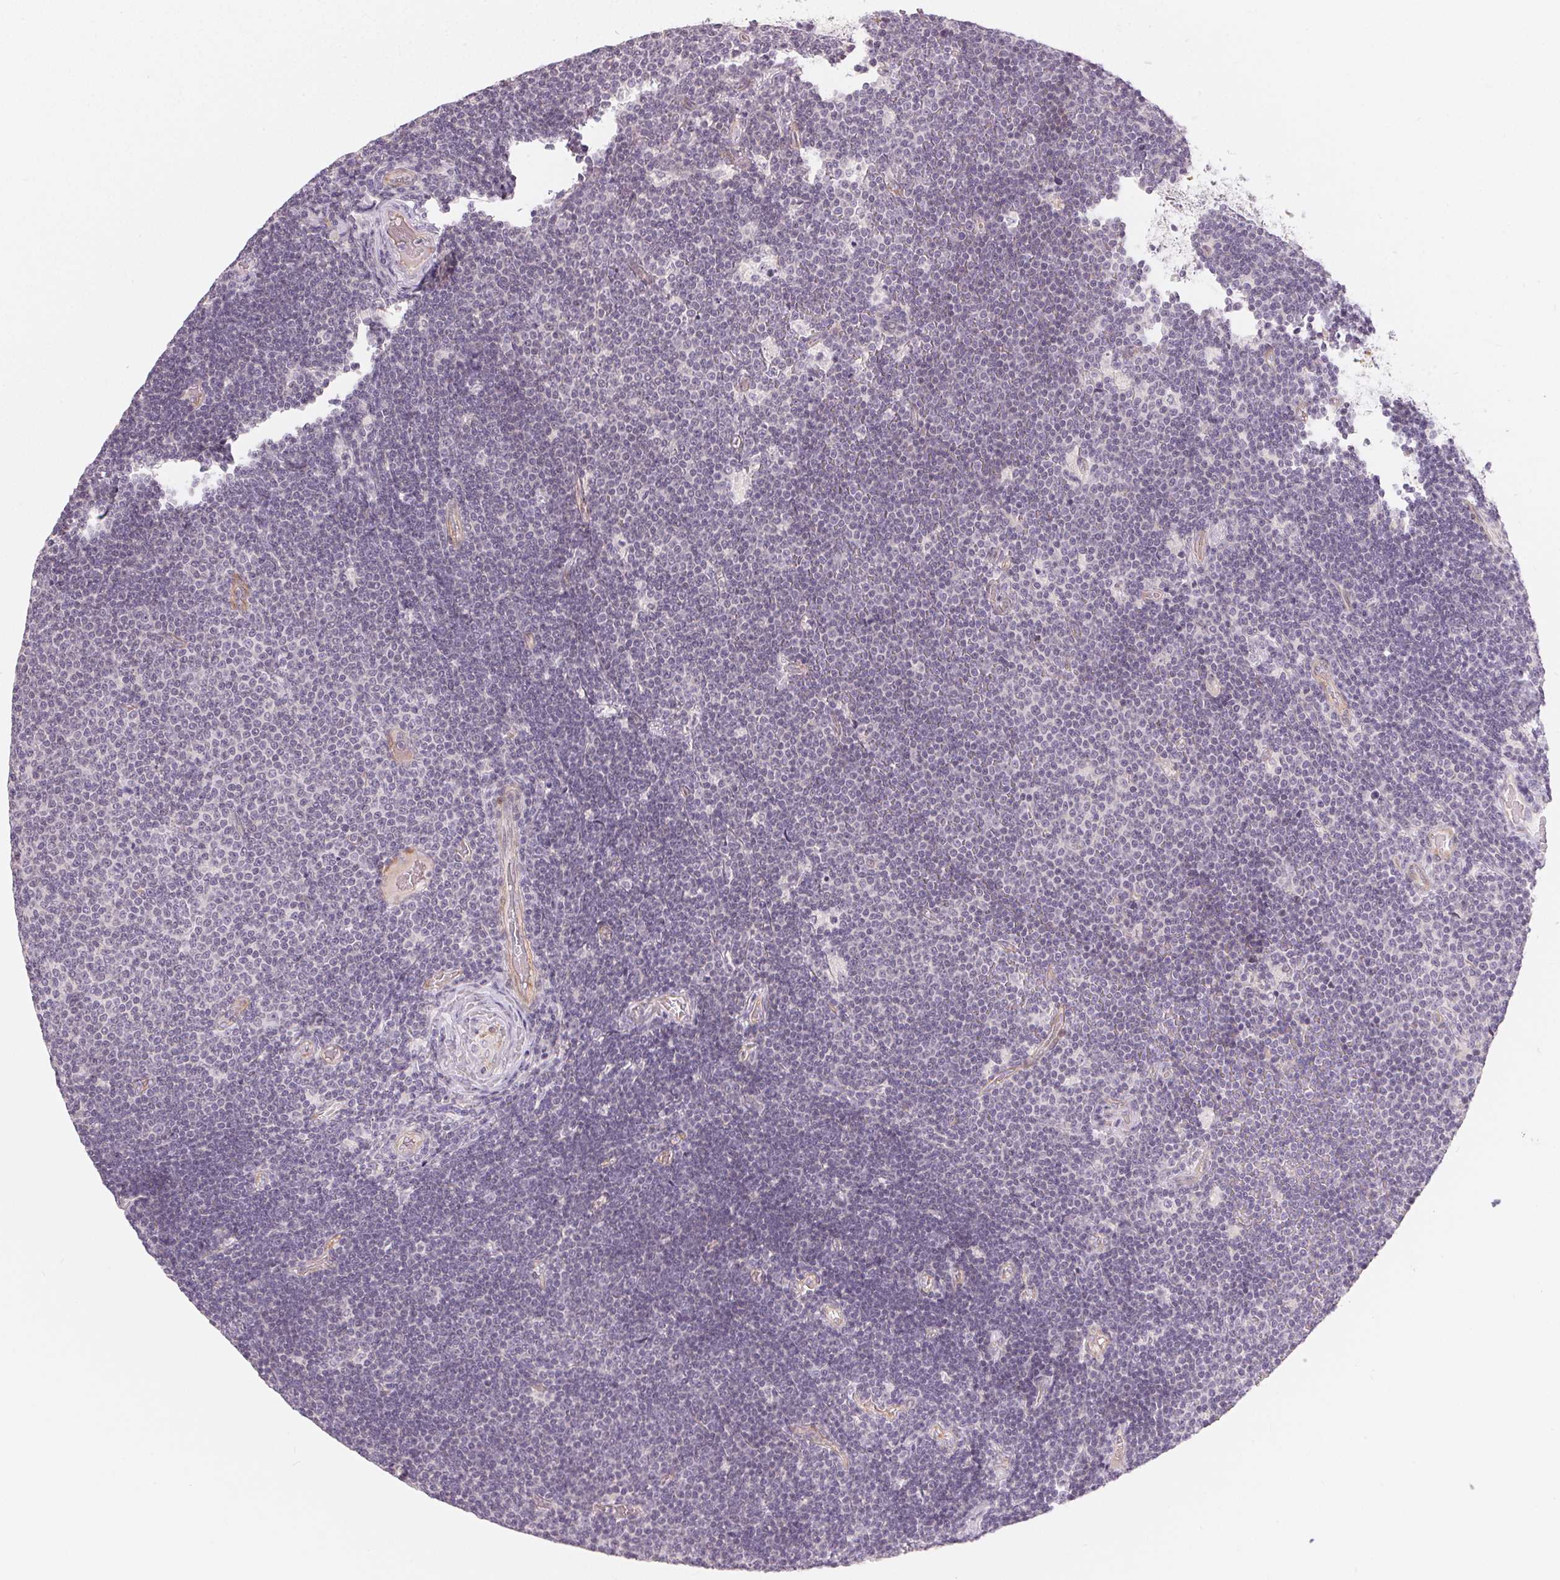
{"staining": {"intensity": "negative", "quantity": "none", "location": "none"}, "tissue": "lymphoma", "cell_type": "Tumor cells", "image_type": "cancer", "snomed": [{"axis": "morphology", "description": "Malignant lymphoma, non-Hodgkin's type, Low grade"}, {"axis": "topography", "description": "Brain"}], "caption": "A high-resolution photomicrograph shows IHC staining of lymphoma, which reveals no significant staining in tumor cells.", "gene": "GDAP1L1", "patient": {"sex": "female", "age": 66}}